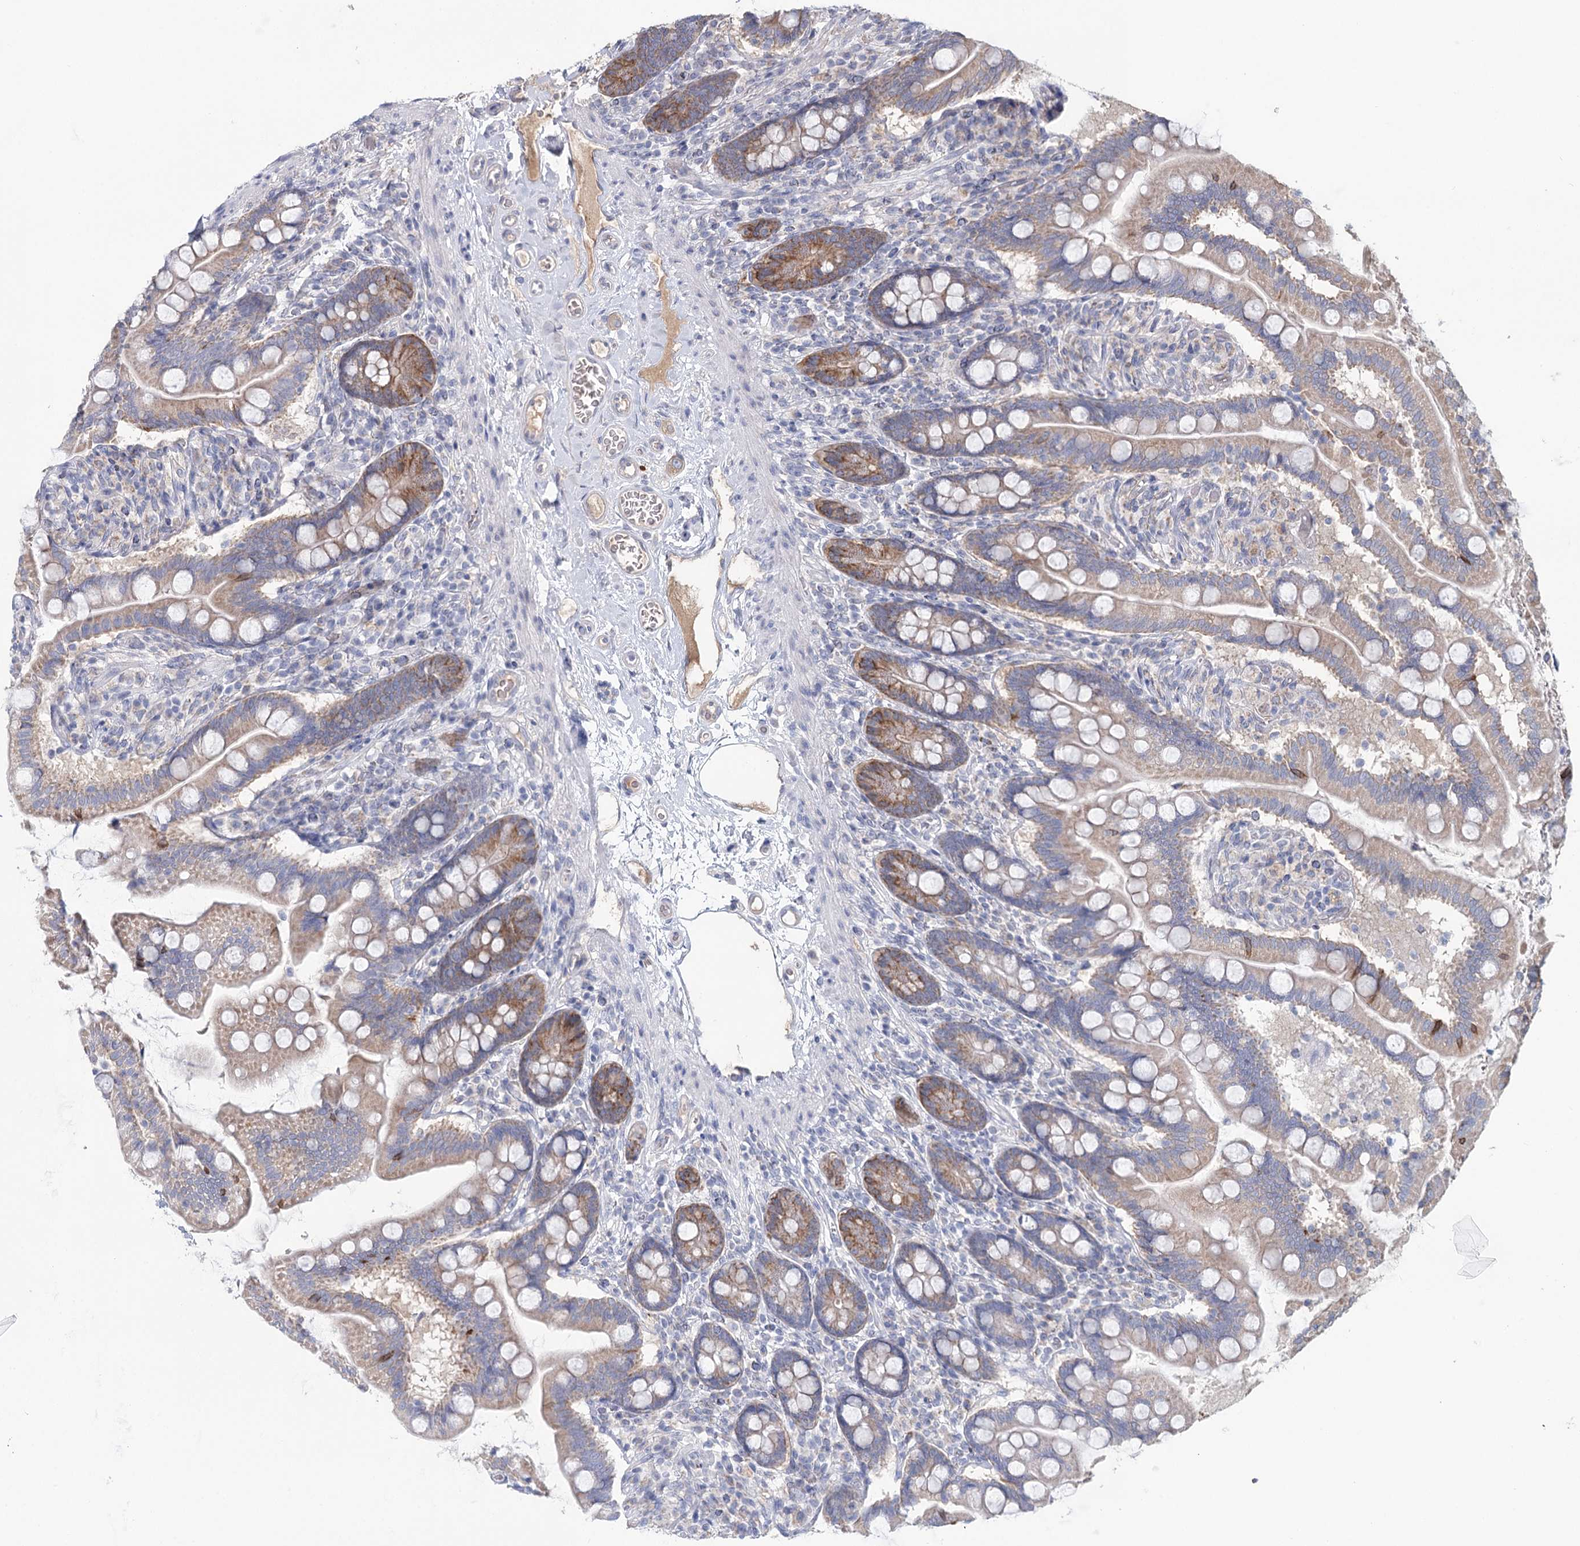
{"staining": {"intensity": "moderate", "quantity": "25%-75%", "location": "cytoplasmic/membranous"}, "tissue": "small intestine", "cell_type": "Glandular cells", "image_type": "normal", "snomed": [{"axis": "morphology", "description": "Normal tissue, NOS"}, {"axis": "topography", "description": "Small intestine"}], "caption": "IHC staining of normal small intestine, which demonstrates medium levels of moderate cytoplasmic/membranous expression in approximately 25%-75% of glandular cells indicating moderate cytoplasmic/membranous protein positivity. The staining was performed using DAB (brown) for protein detection and nuclei were counterstained in hematoxylin (blue).", "gene": "ARHGAP44", "patient": {"sex": "female", "age": 64}}